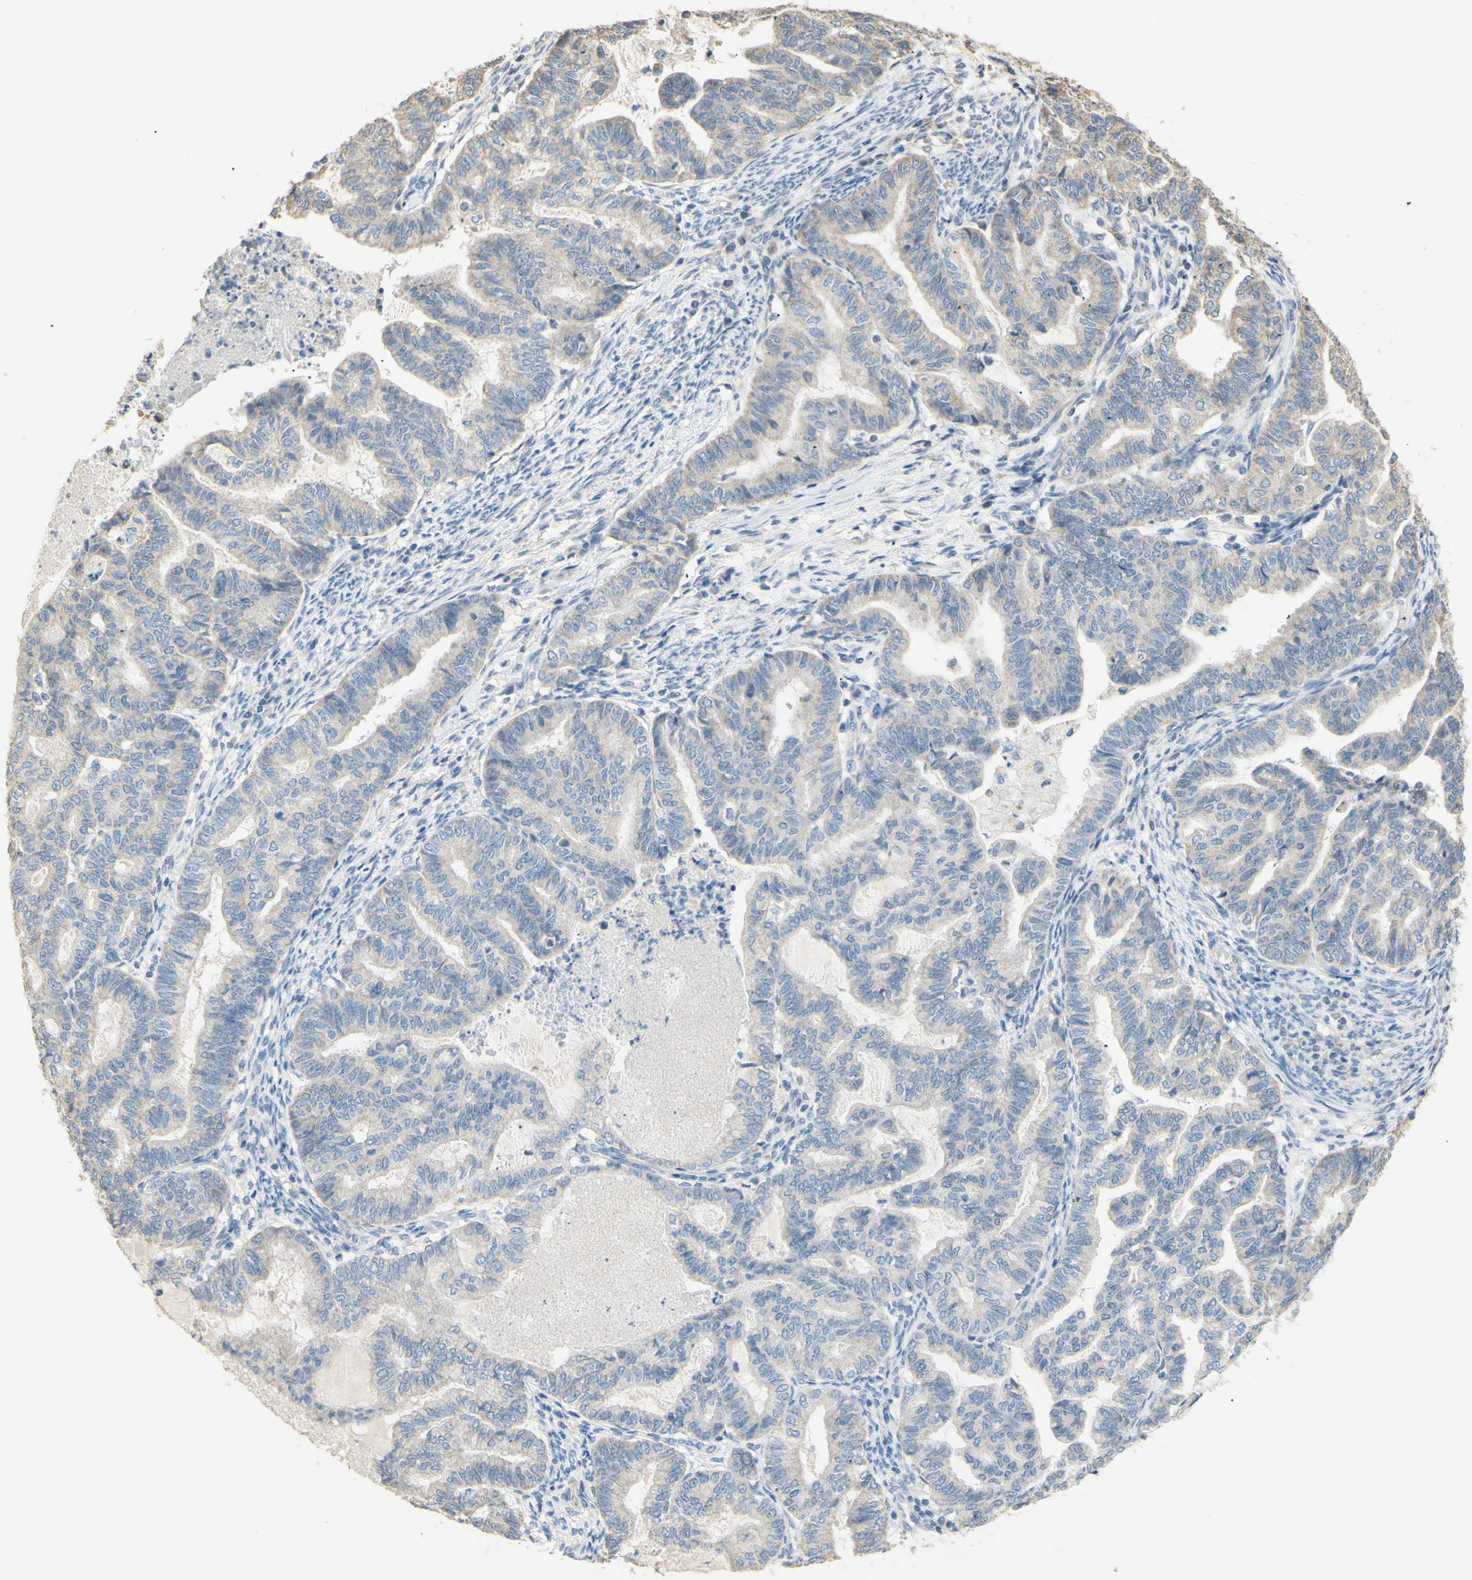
{"staining": {"intensity": "weak", "quantity": "<25%", "location": "cytoplasmic/membranous"}, "tissue": "endometrial cancer", "cell_type": "Tumor cells", "image_type": "cancer", "snomed": [{"axis": "morphology", "description": "Adenocarcinoma, NOS"}, {"axis": "topography", "description": "Endometrium"}], "caption": "The immunohistochemistry (IHC) photomicrograph has no significant expression in tumor cells of endometrial cancer (adenocarcinoma) tissue.", "gene": "PTGIS", "patient": {"sex": "female", "age": 79}}